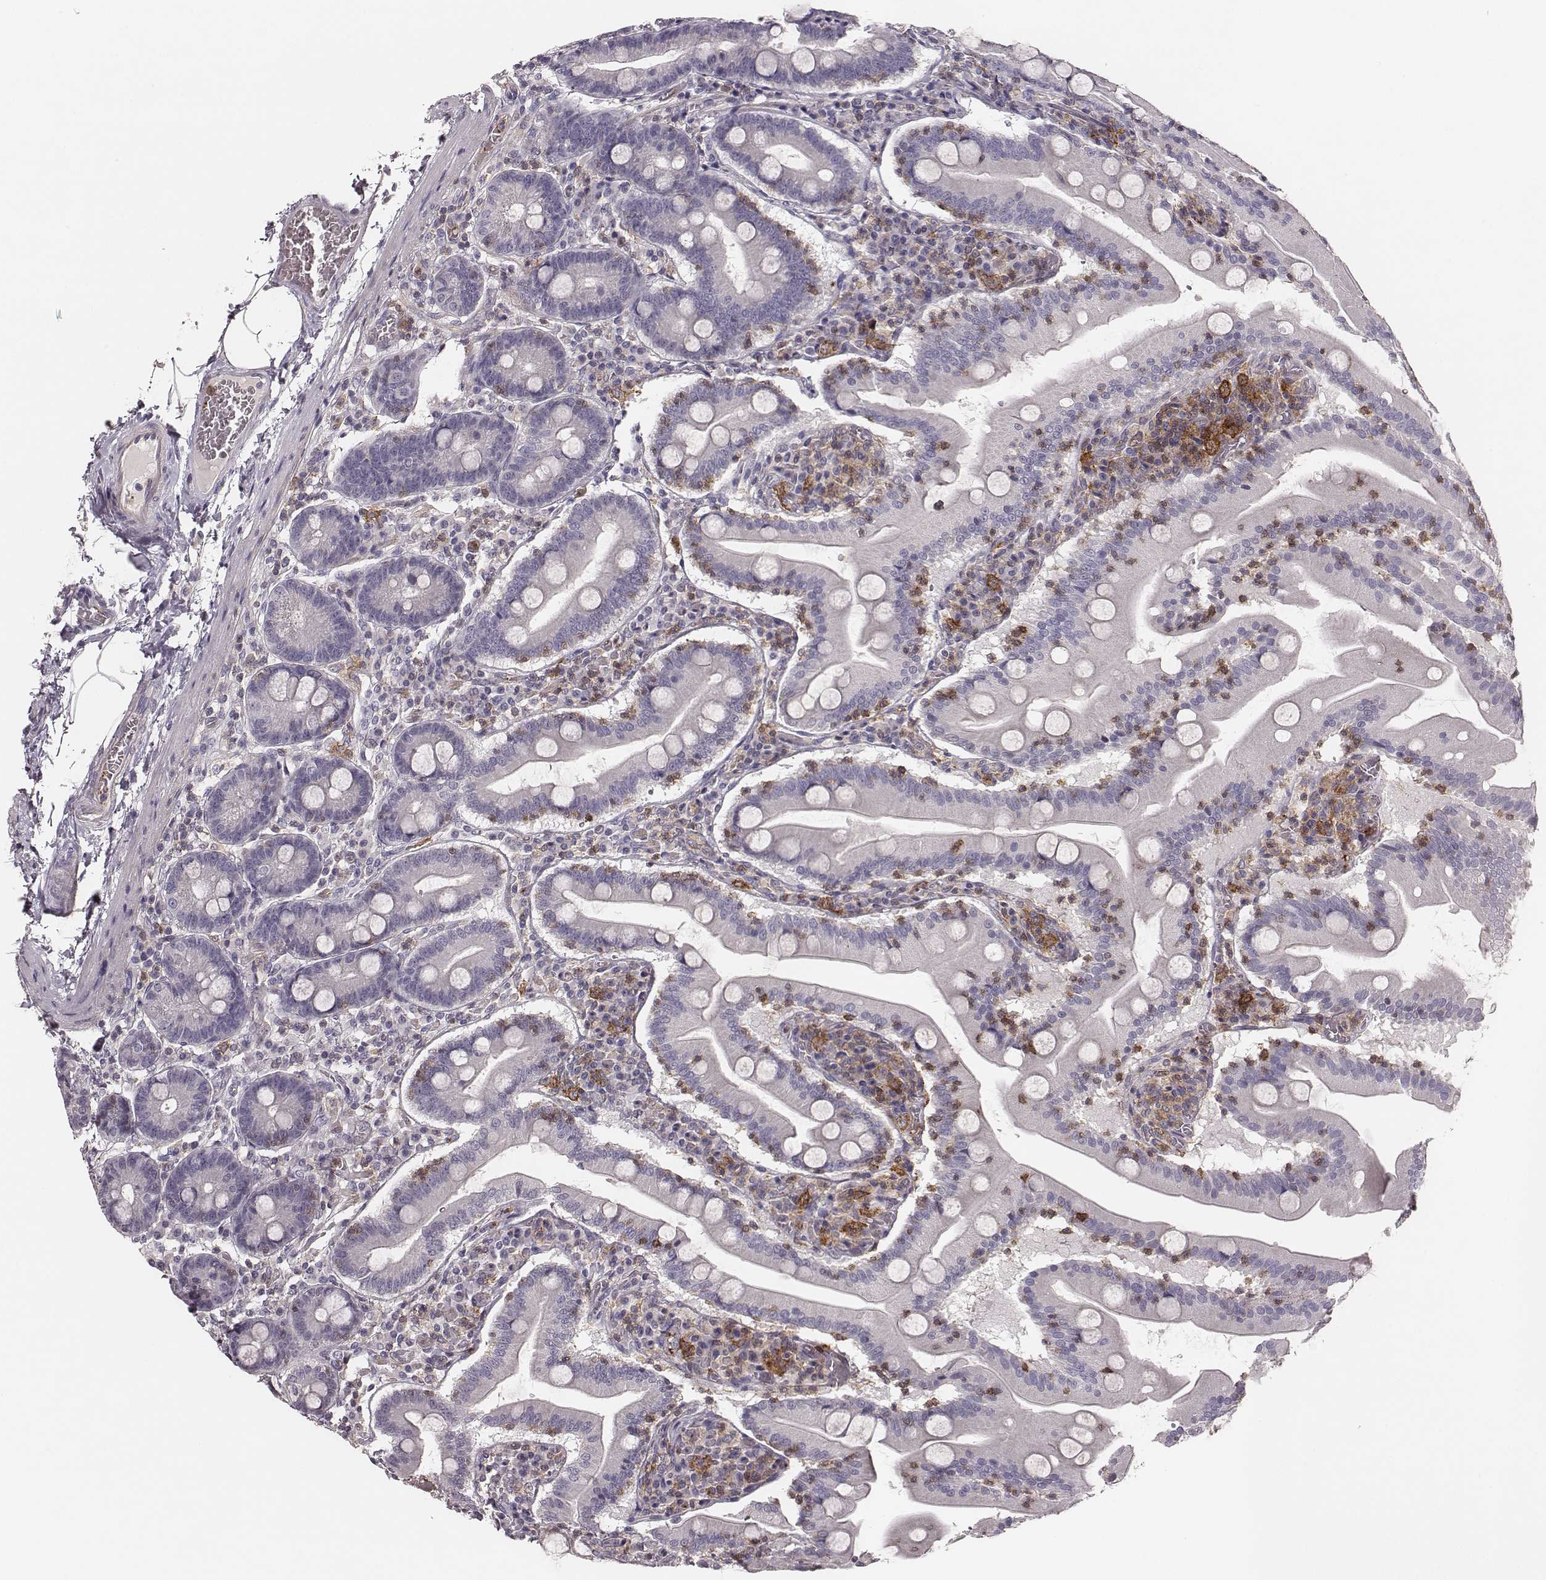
{"staining": {"intensity": "negative", "quantity": "none", "location": "none"}, "tissue": "small intestine", "cell_type": "Glandular cells", "image_type": "normal", "snomed": [{"axis": "morphology", "description": "Normal tissue, NOS"}, {"axis": "topography", "description": "Small intestine"}], "caption": "This is an IHC histopathology image of unremarkable human small intestine. There is no positivity in glandular cells.", "gene": "ZYX", "patient": {"sex": "male", "age": 37}}